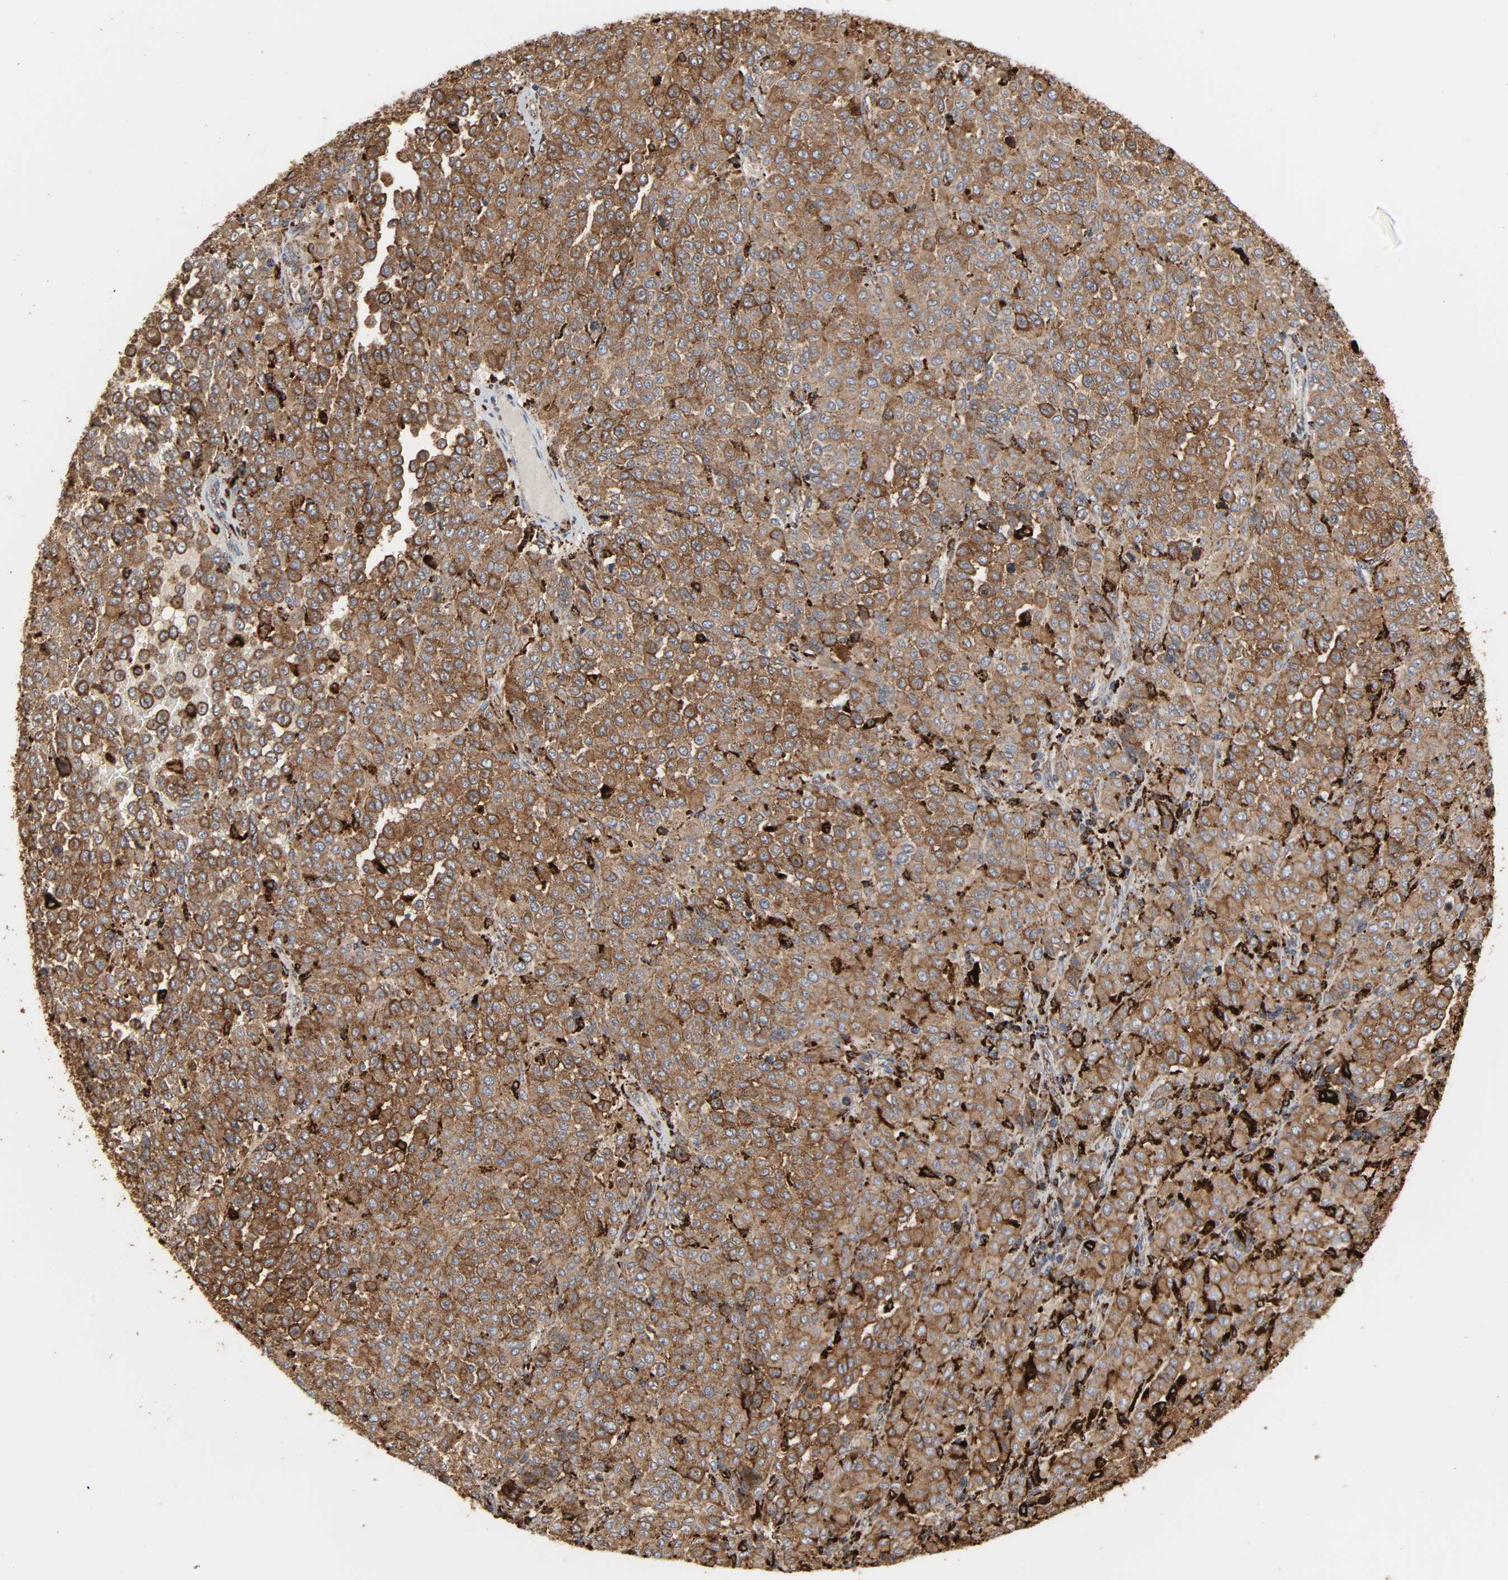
{"staining": {"intensity": "moderate", "quantity": ">75%", "location": "cytoplasmic/membranous"}, "tissue": "melanoma", "cell_type": "Tumor cells", "image_type": "cancer", "snomed": [{"axis": "morphology", "description": "Malignant melanoma, Metastatic site"}, {"axis": "topography", "description": "Pancreas"}], "caption": "Moderate cytoplasmic/membranous positivity is appreciated in about >75% of tumor cells in melanoma.", "gene": "PSAP", "patient": {"sex": "female", "age": 30}}